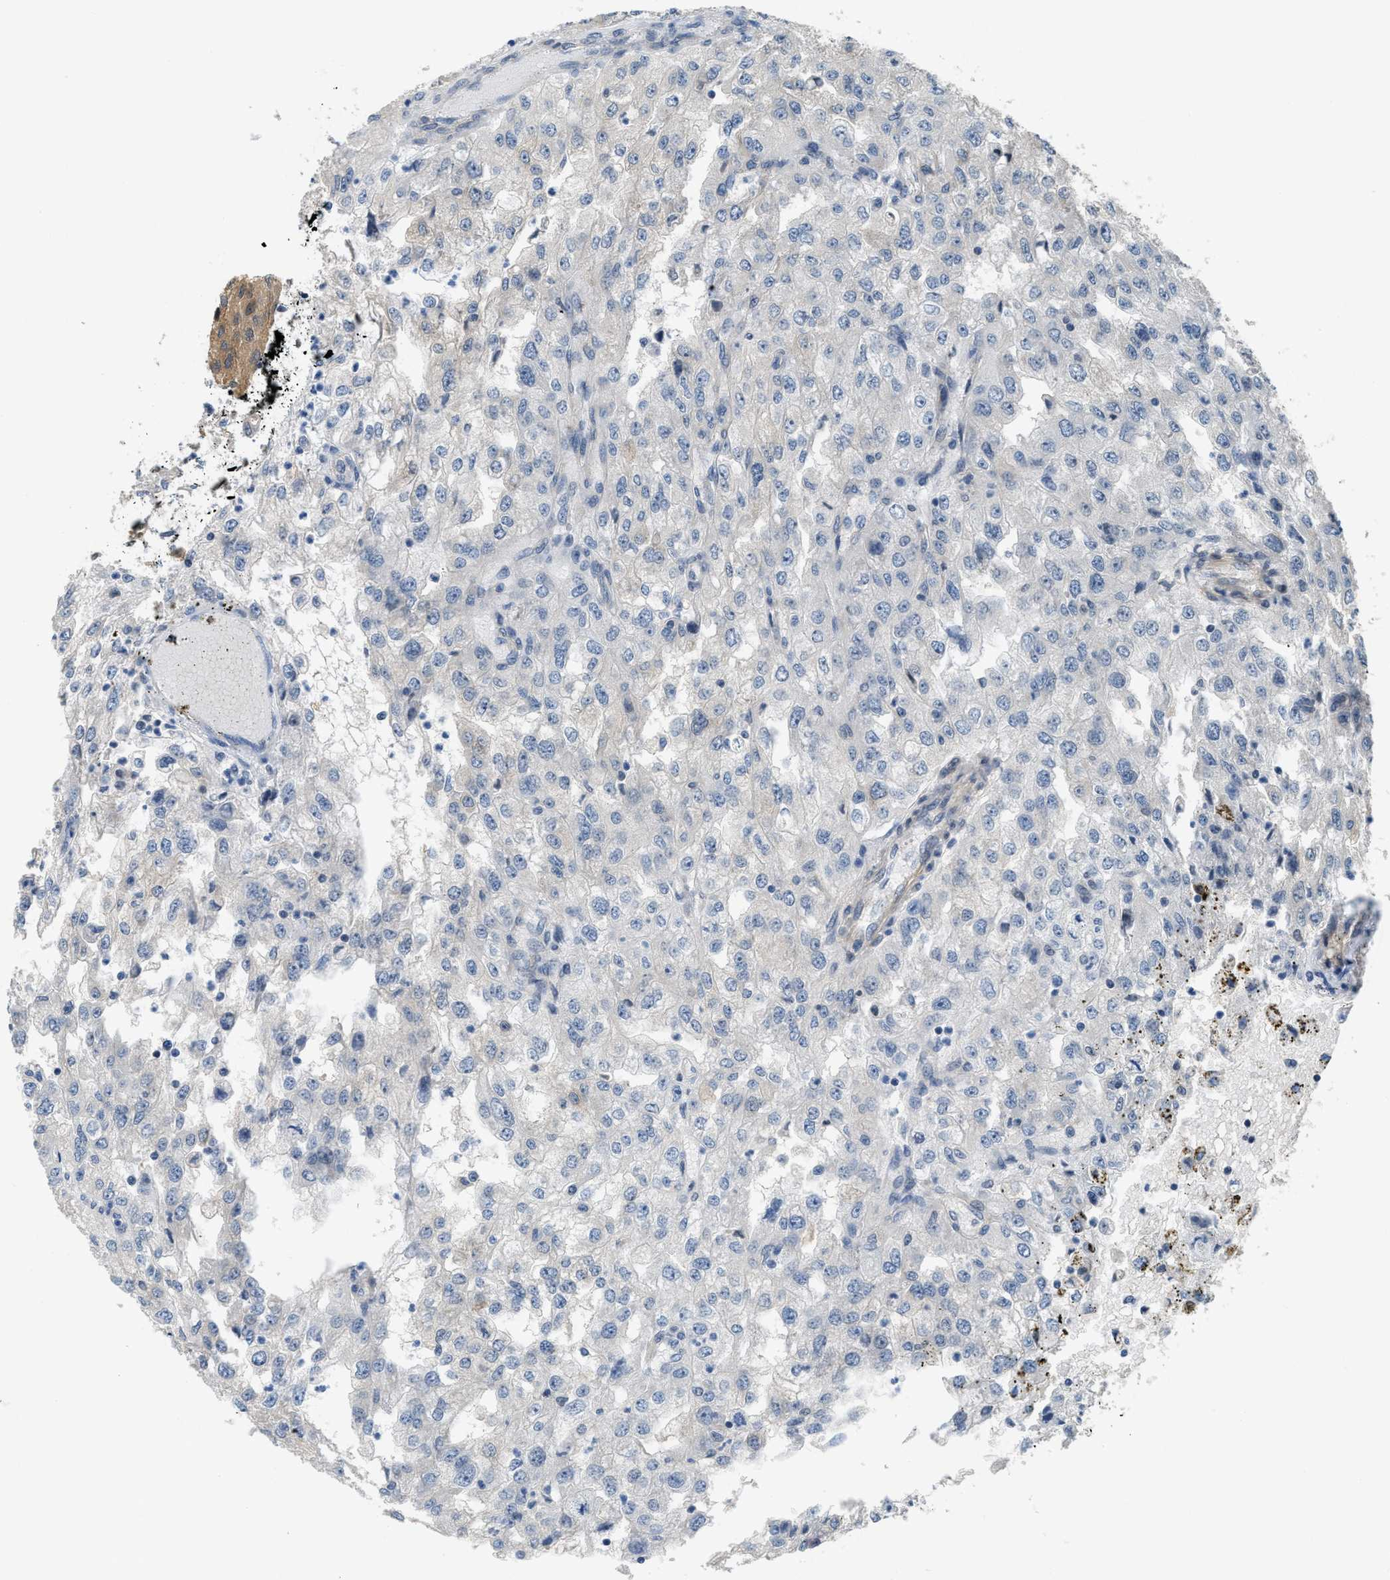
{"staining": {"intensity": "negative", "quantity": "none", "location": "none"}, "tissue": "renal cancer", "cell_type": "Tumor cells", "image_type": "cancer", "snomed": [{"axis": "morphology", "description": "Adenocarcinoma, NOS"}, {"axis": "topography", "description": "Kidney"}], "caption": "Immunohistochemistry micrograph of neoplastic tissue: renal cancer (adenocarcinoma) stained with DAB reveals no significant protein positivity in tumor cells. Brightfield microscopy of IHC stained with DAB (3,3'-diaminobenzidine) (brown) and hematoxylin (blue), captured at high magnification.", "gene": "TES", "patient": {"sex": "female", "age": 54}}